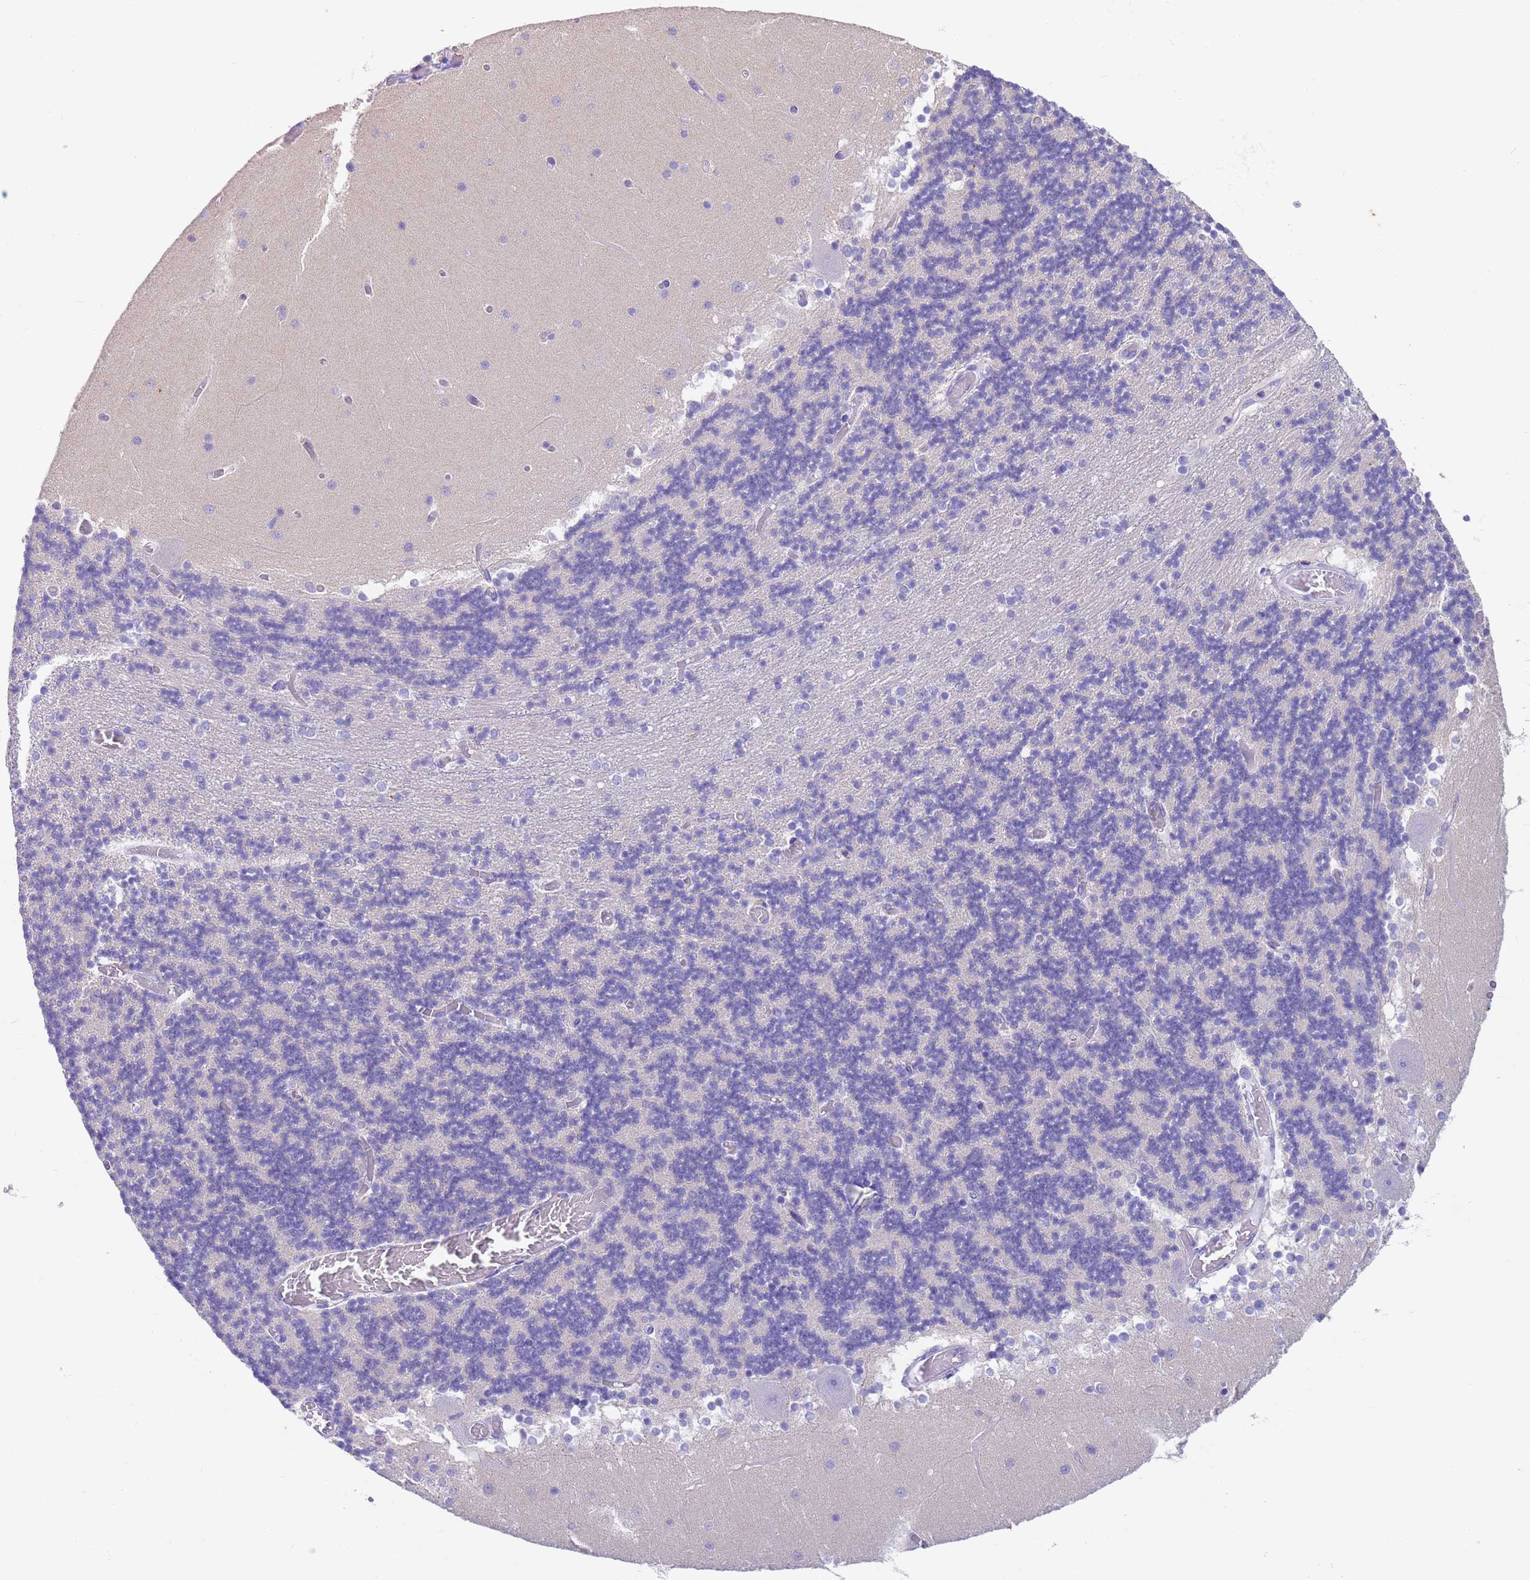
{"staining": {"intensity": "negative", "quantity": "none", "location": "none"}, "tissue": "cerebellum", "cell_type": "Cells in granular layer", "image_type": "normal", "snomed": [{"axis": "morphology", "description": "Normal tissue, NOS"}, {"axis": "topography", "description": "Cerebellum"}], "caption": "Cells in granular layer show no significant staining in unremarkable cerebellum. Brightfield microscopy of IHC stained with DAB (3,3'-diaminobenzidine) (brown) and hematoxylin (blue), captured at high magnification.", "gene": "USP38", "patient": {"sex": "female", "age": 28}}